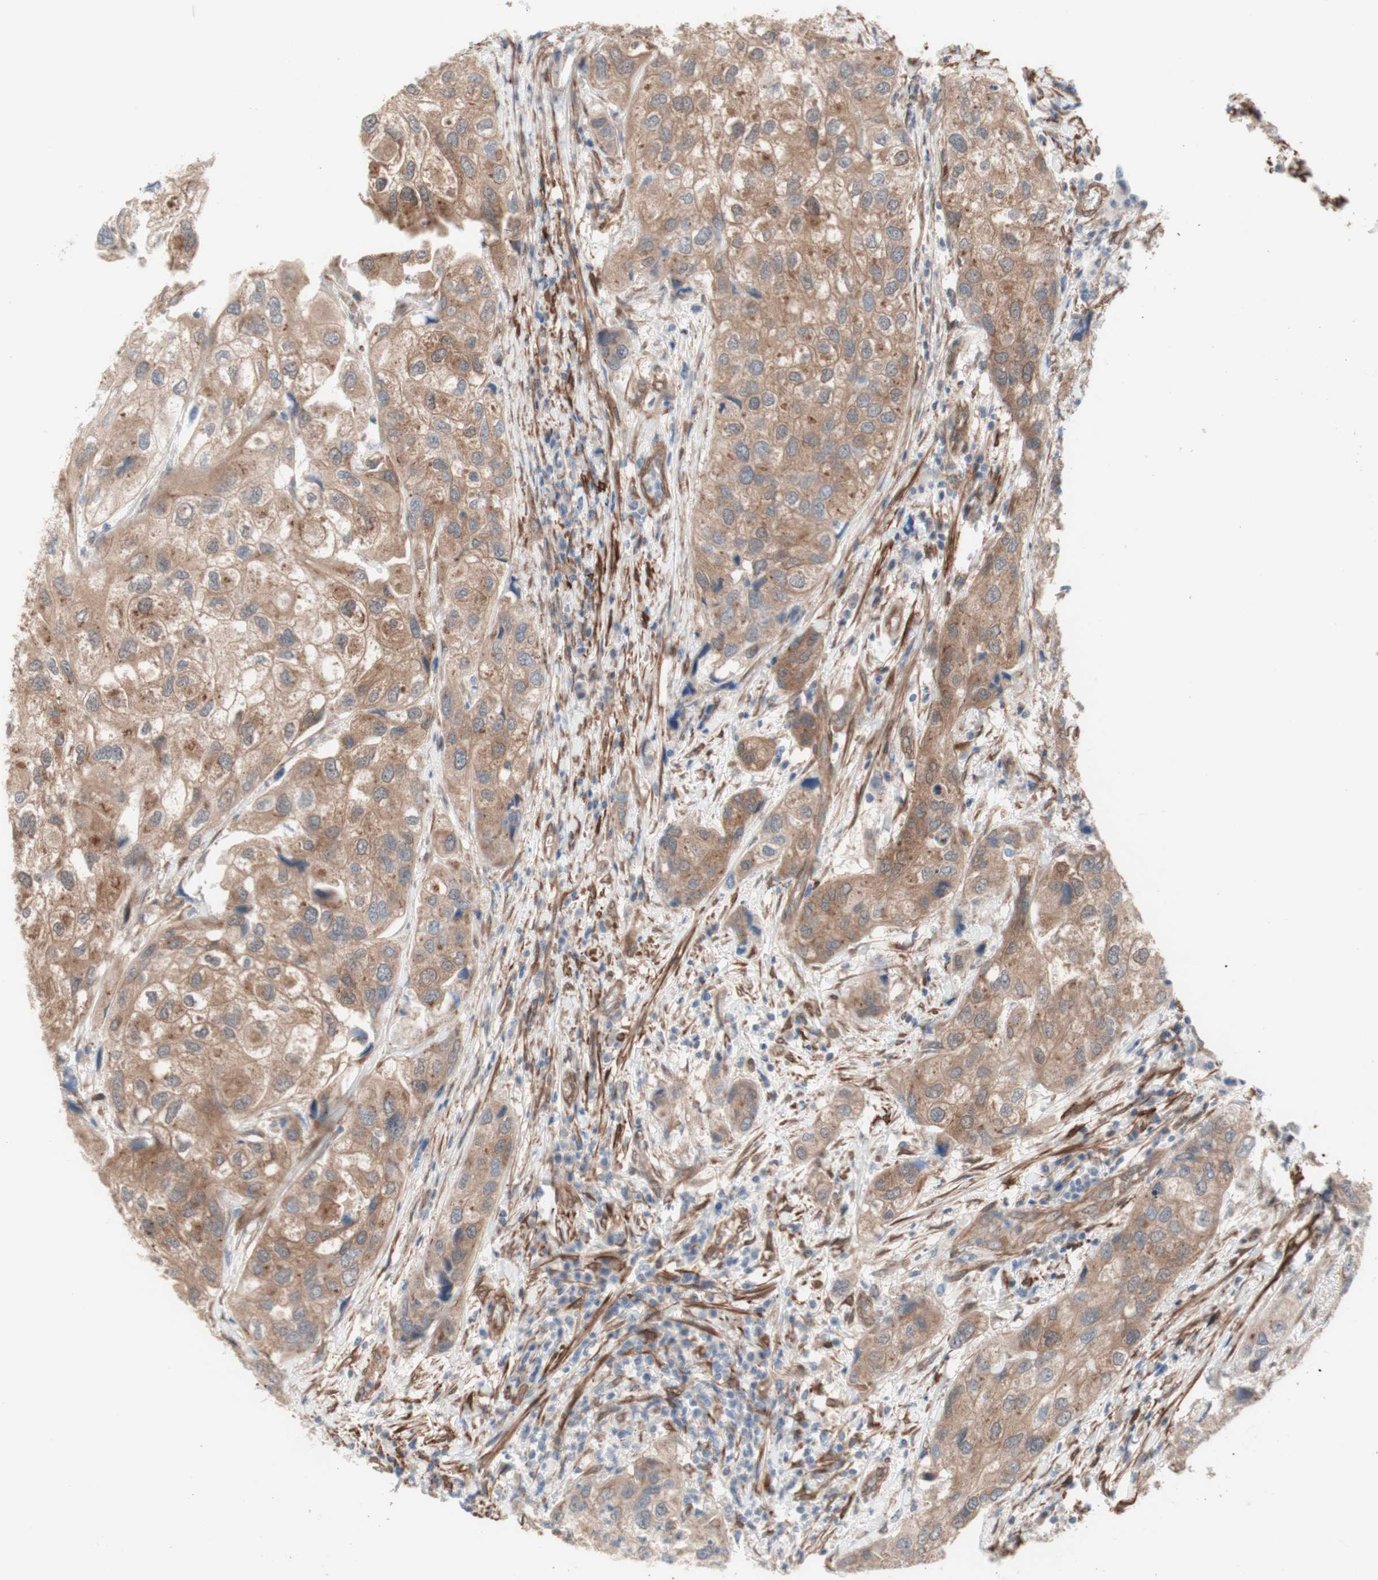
{"staining": {"intensity": "moderate", "quantity": ">75%", "location": "cytoplasmic/membranous"}, "tissue": "urothelial cancer", "cell_type": "Tumor cells", "image_type": "cancer", "snomed": [{"axis": "morphology", "description": "Urothelial carcinoma, High grade"}, {"axis": "topography", "description": "Urinary bladder"}], "caption": "There is medium levels of moderate cytoplasmic/membranous staining in tumor cells of urothelial cancer, as demonstrated by immunohistochemical staining (brown color).", "gene": "CNN3", "patient": {"sex": "female", "age": 64}}